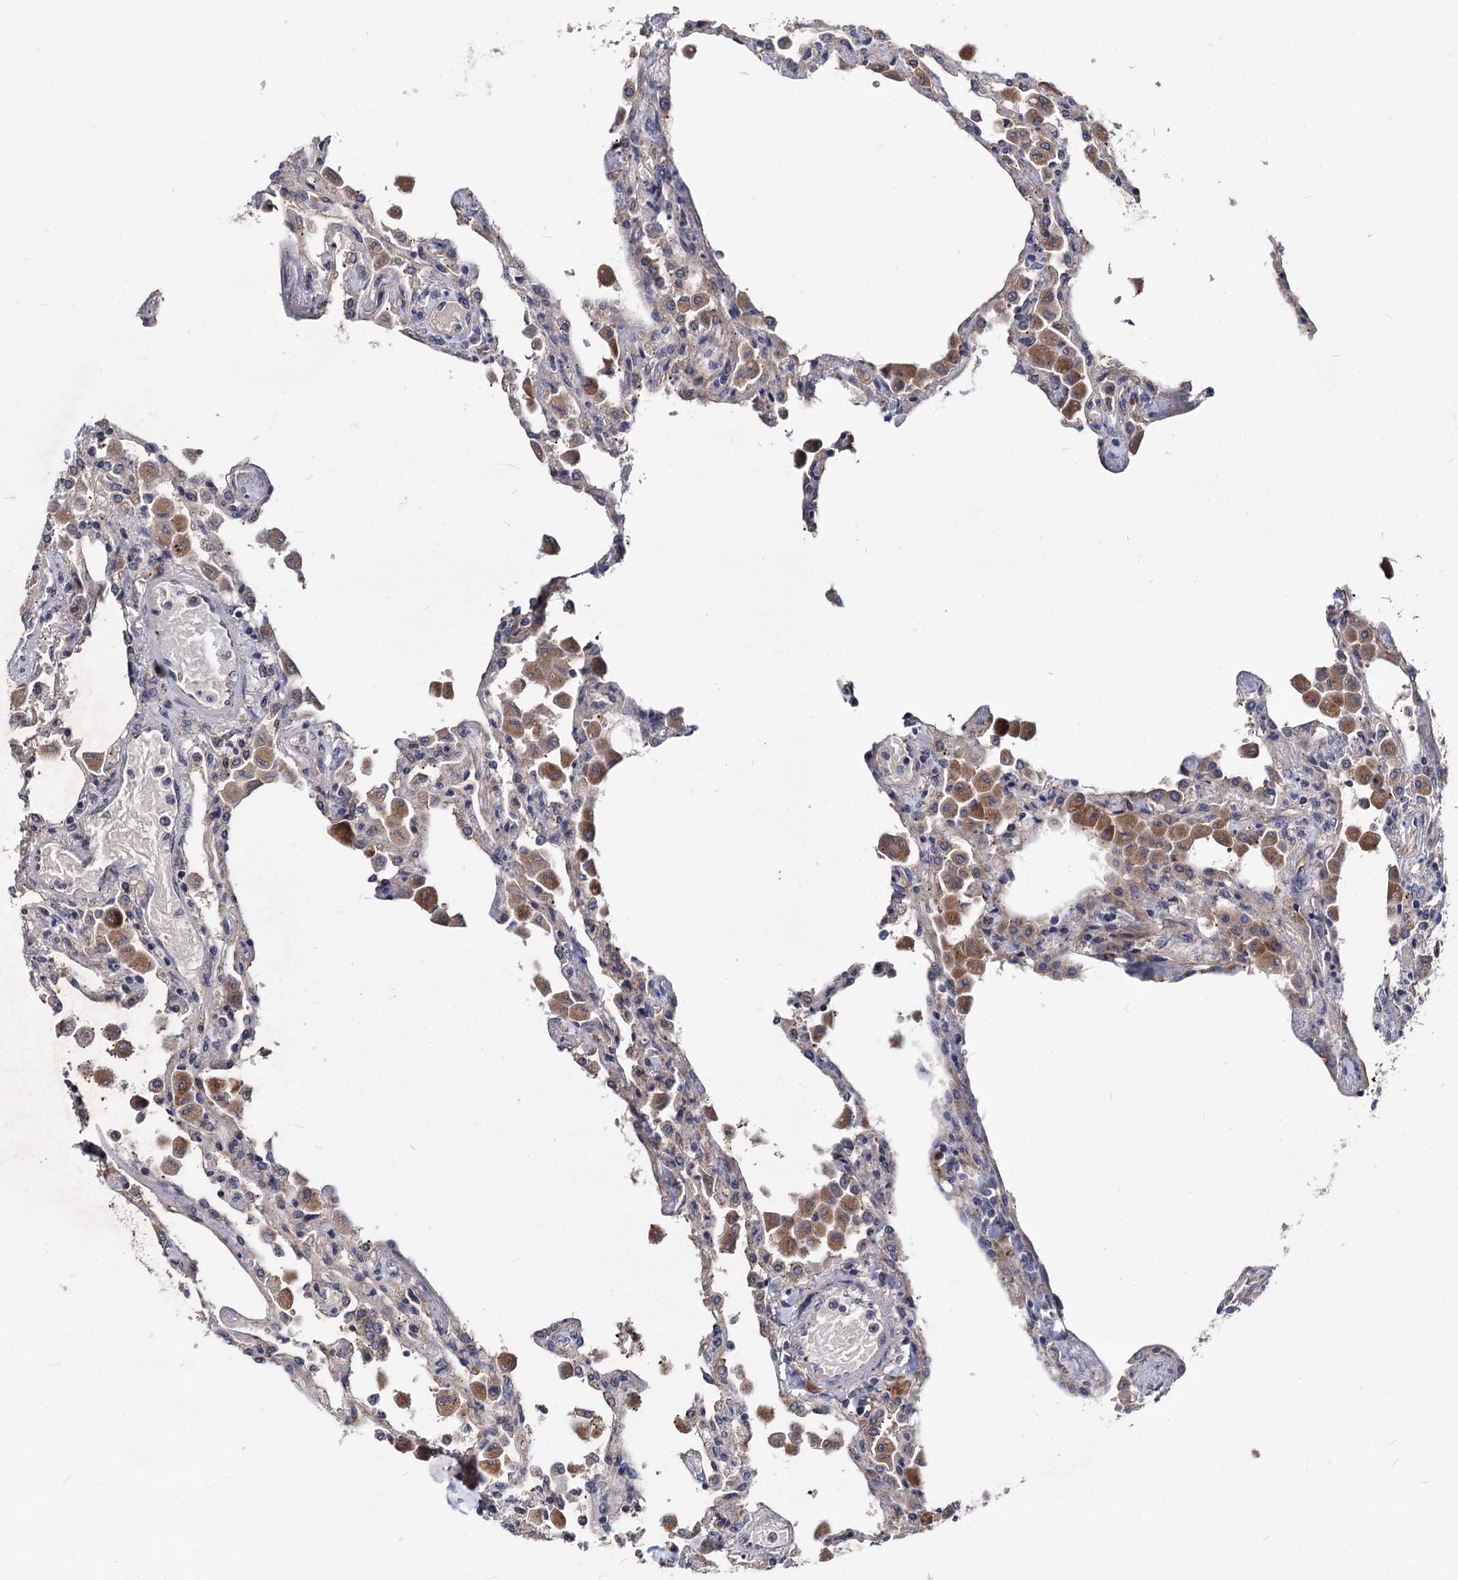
{"staining": {"intensity": "moderate", "quantity": "<25%", "location": "cytoplasmic/membranous"}, "tissue": "lung", "cell_type": "Alveolar cells", "image_type": "normal", "snomed": [{"axis": "morphology", "description": "Normal tissue, NOS"}, {"axis": "topography", "description": "Bronchus"}, {"axis": "topography", "description": "Lung"}], "caption": "The histopathology image demonstrates immunohistochemical staining of unremarkable lung. There is moderate cytoplasmic/membranous positivity is present in about <25% of alveolar cells.", "gene": "SMAGP", "patient": {"sex": "female", "age": 49}}